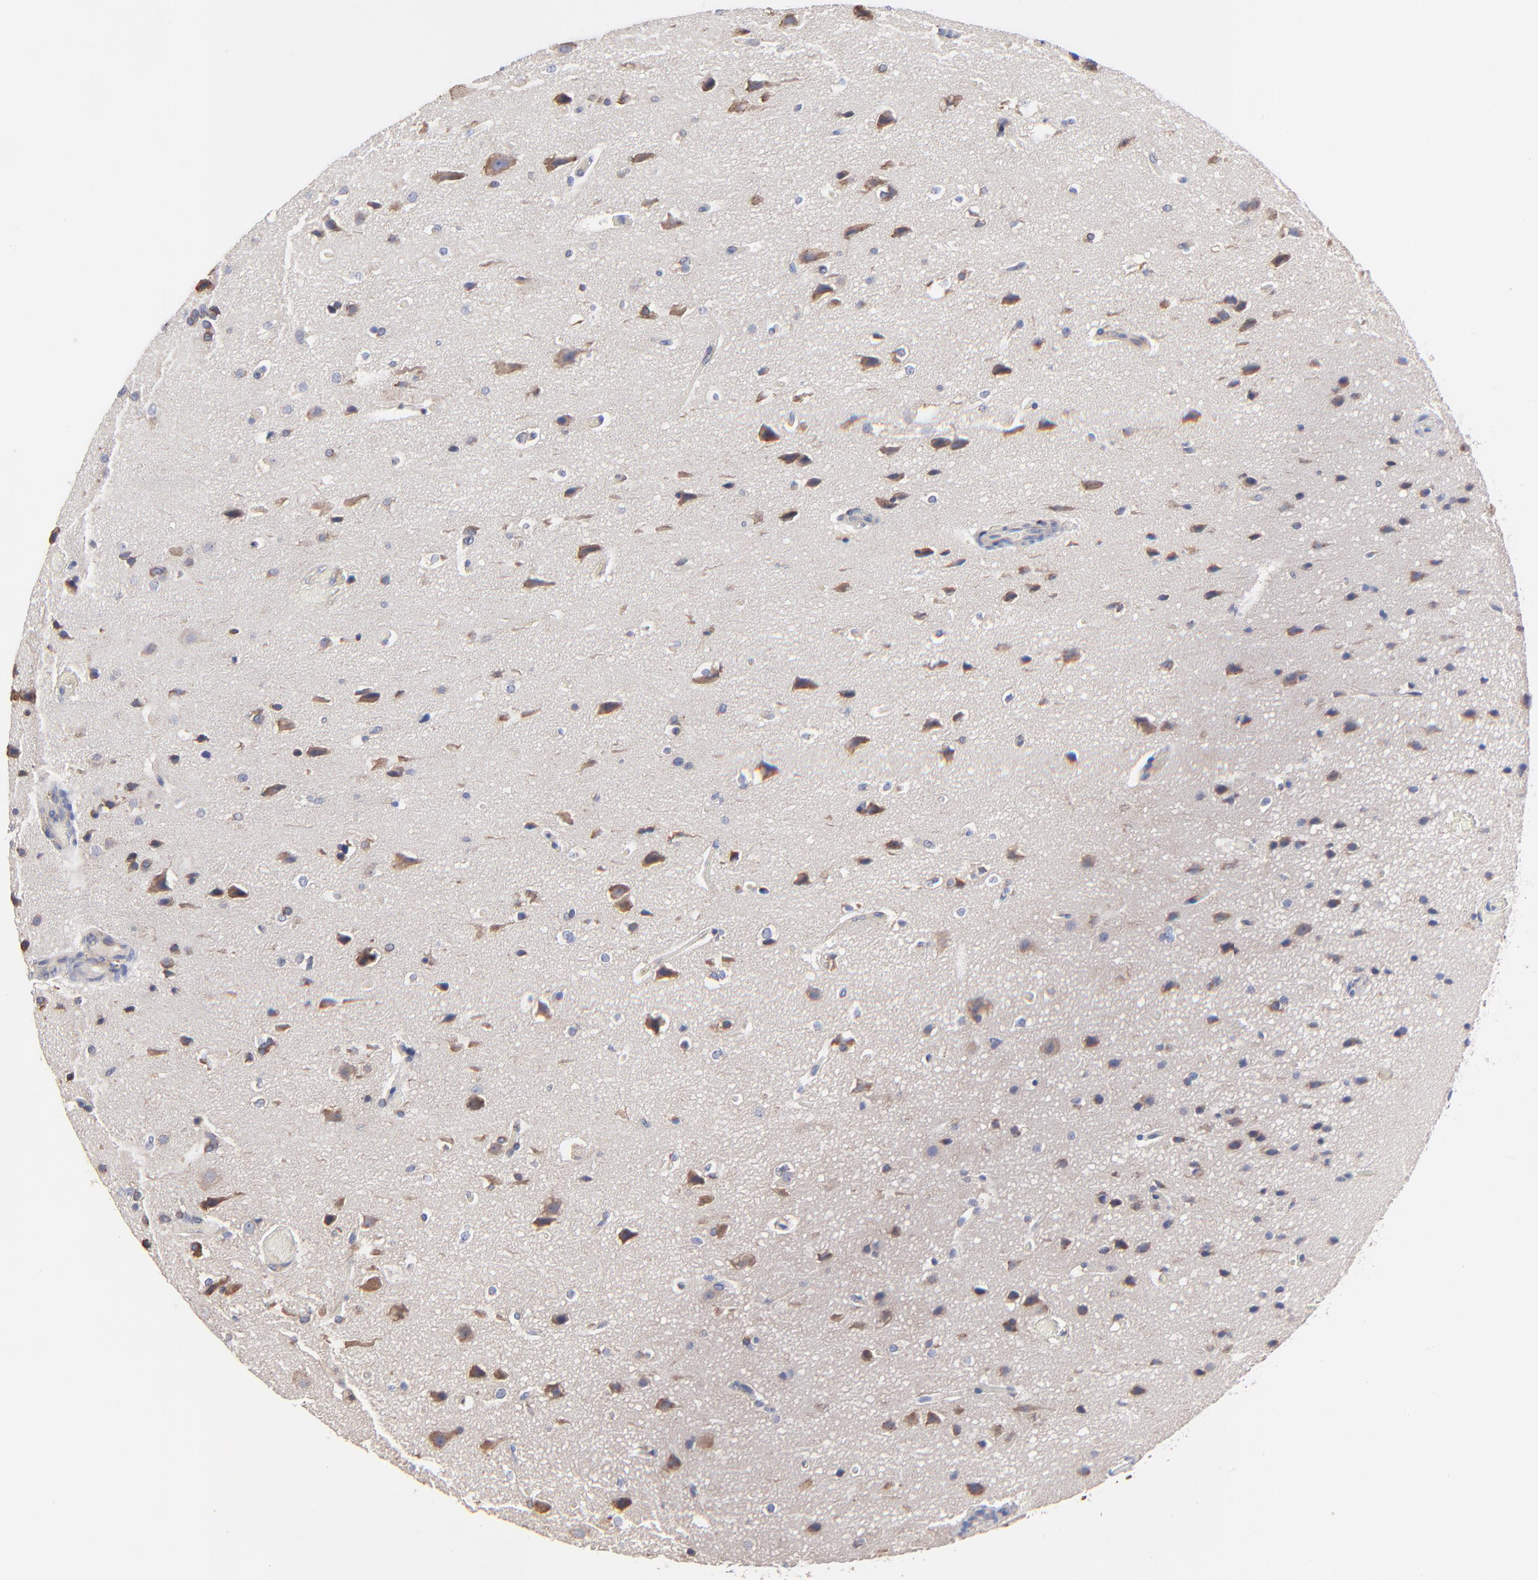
{"staining": {"intensity": "moderate", "quantity": ">75%", "location": "cytoplasmic/membranous"}, "tissue": "glioma", "cell_type": "Tumor cells", "image_type": "cancer", "snomed": [{"axis": "morphology", "description": "Glioma, malignant, Low grade"}, {"axis": "topography", "description": "Cerebral cortex"}], "caption": "About >75% of tumor cells in human glioma reveal moderate cytoplasmic/membranous protein positivity as visualized by brown immunohistochemical staining.", "gene": "PPFIBP2", "patient": {"sex": "female", "age": 47}}